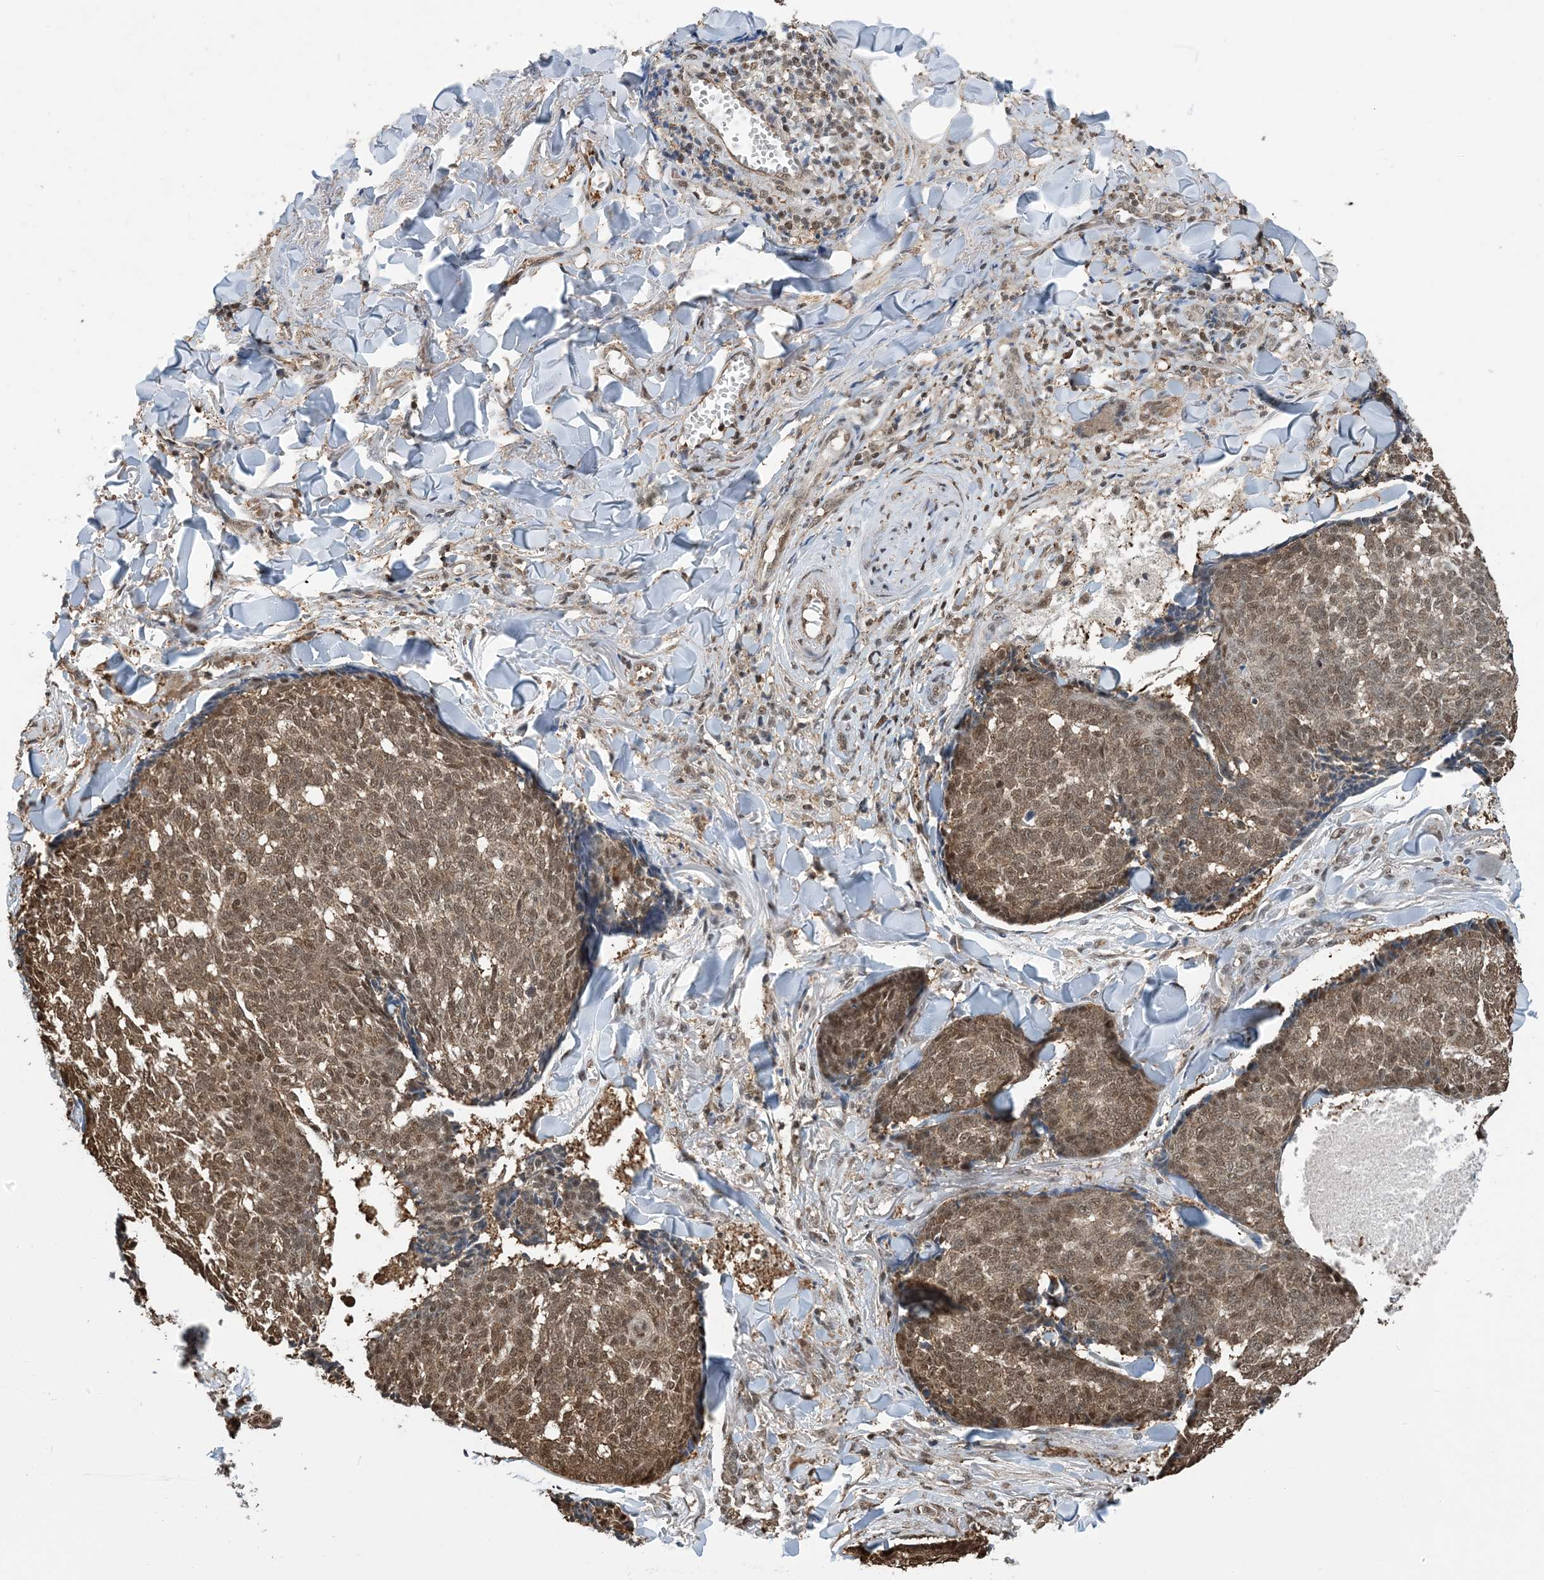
{"staining": {"intensity": "moderate", "quantity": ">75%", "location": "cytoplasmic/membranous,nuclear"}, "tissue": "skin cancer", "cell_type": "Tumor cells", "image_type": "cancer", "snomed": [{"axis": "morphology", "description": "Basal cell carcinoma"}, {"axis": "topography", "description": "Skin"}], "caption": "Skin basal cell carcinoma tissue shows moderate cytoplasmic/membranous and nuclear positivity in approximately >75% of tumor cells", "gene": "HSPA1A", "patient": {"sex": "male", "age": 84}}